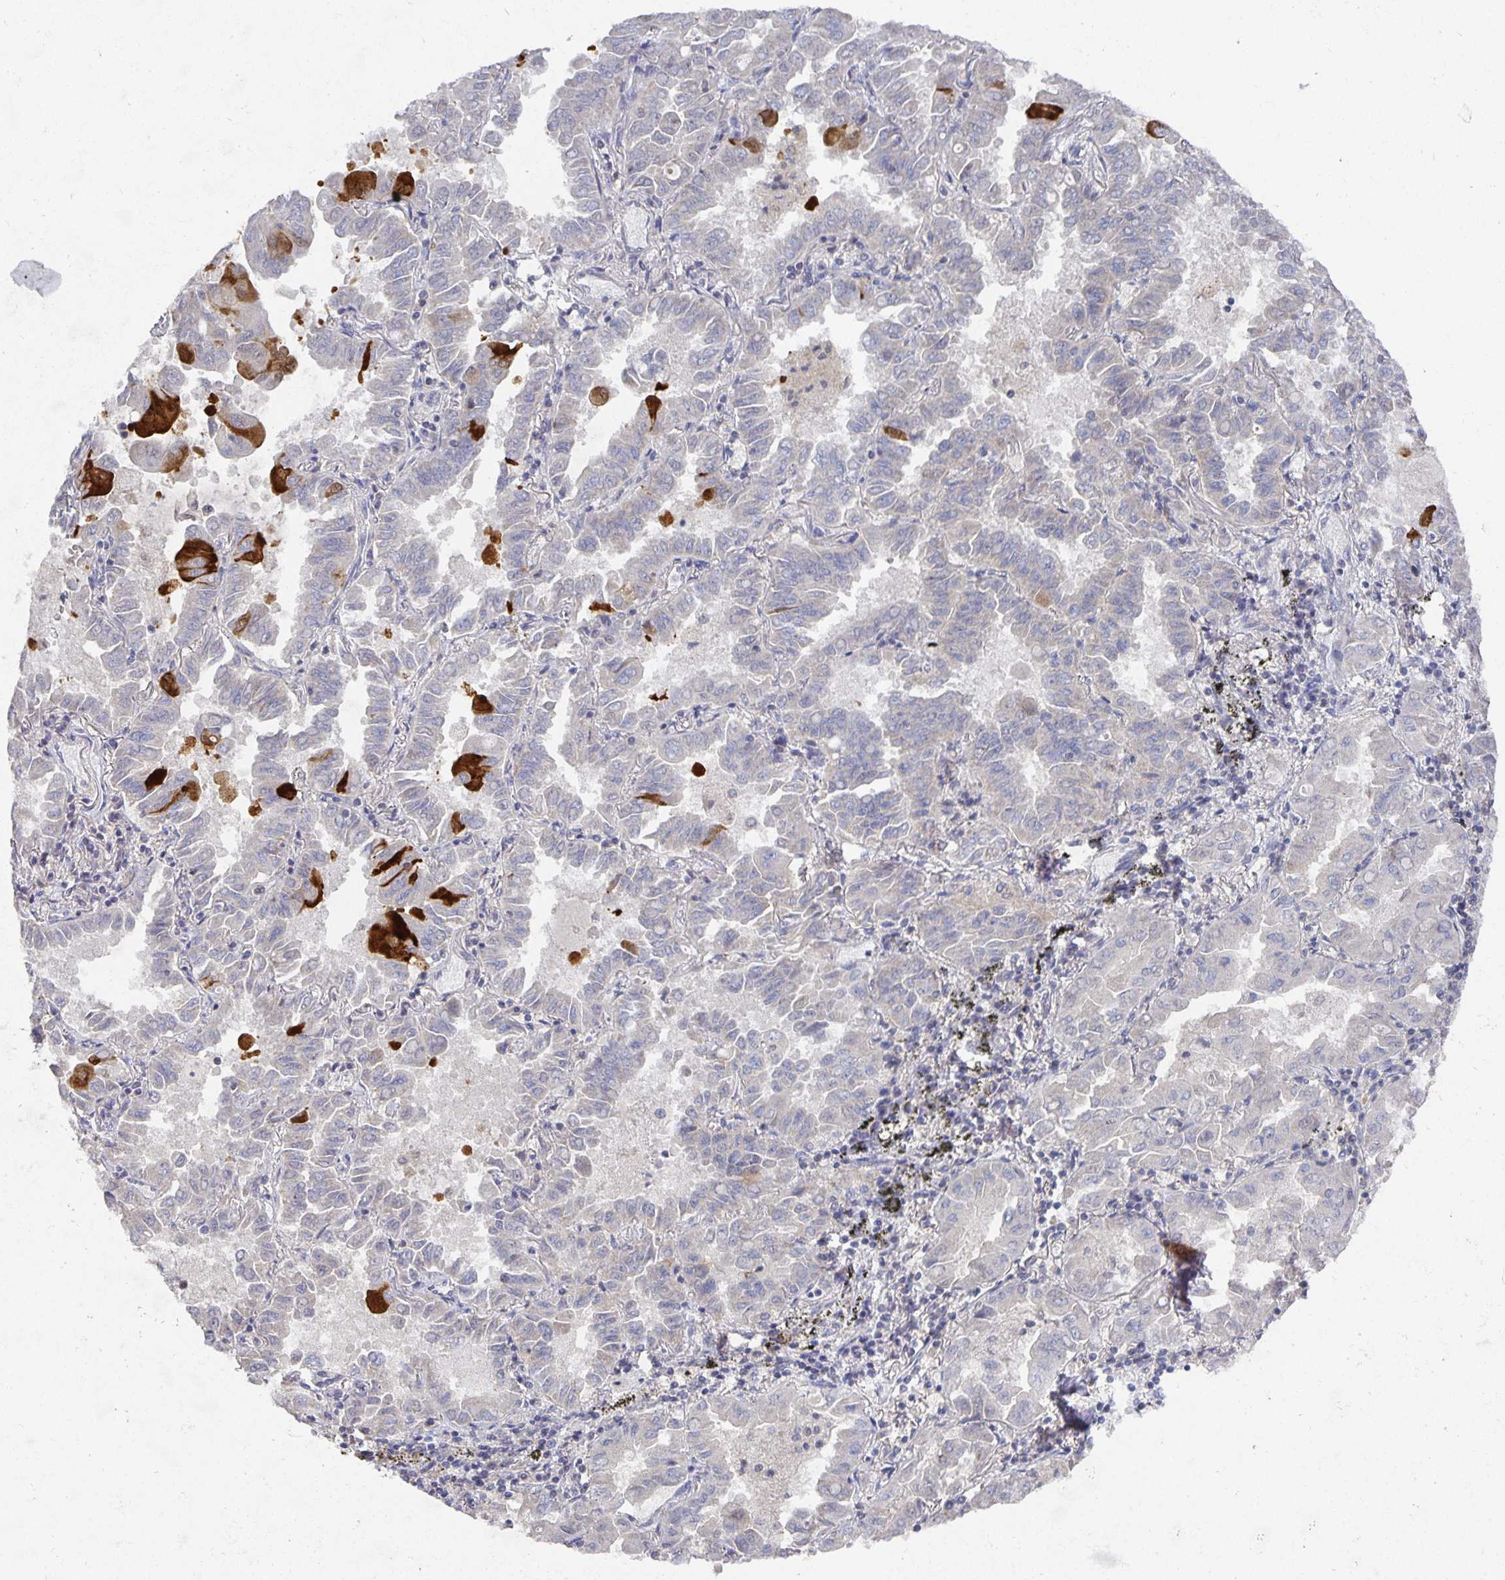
{"staining": {"intensity": "strong", "quantity": "<25%", "location": "cytoplasmic/membranous"}, "tissue": "lung cancer", "cell_type": "Tumor cells", "image_type": "cancer", "snomed": [{"axis": "morphology", "description": "Adenocarcinoma, NOS"}, {"axis": "topography", "description": "Lung"}], "caption": "Immunohistochemical staining of human lung cancer (adenocarcinoma) displays medium levels of strong cytoplasmic/membranous staining in about <25% of tumor cells.", "gene": "HEPN1", "patient": {"sex": "male", "age": 64}}